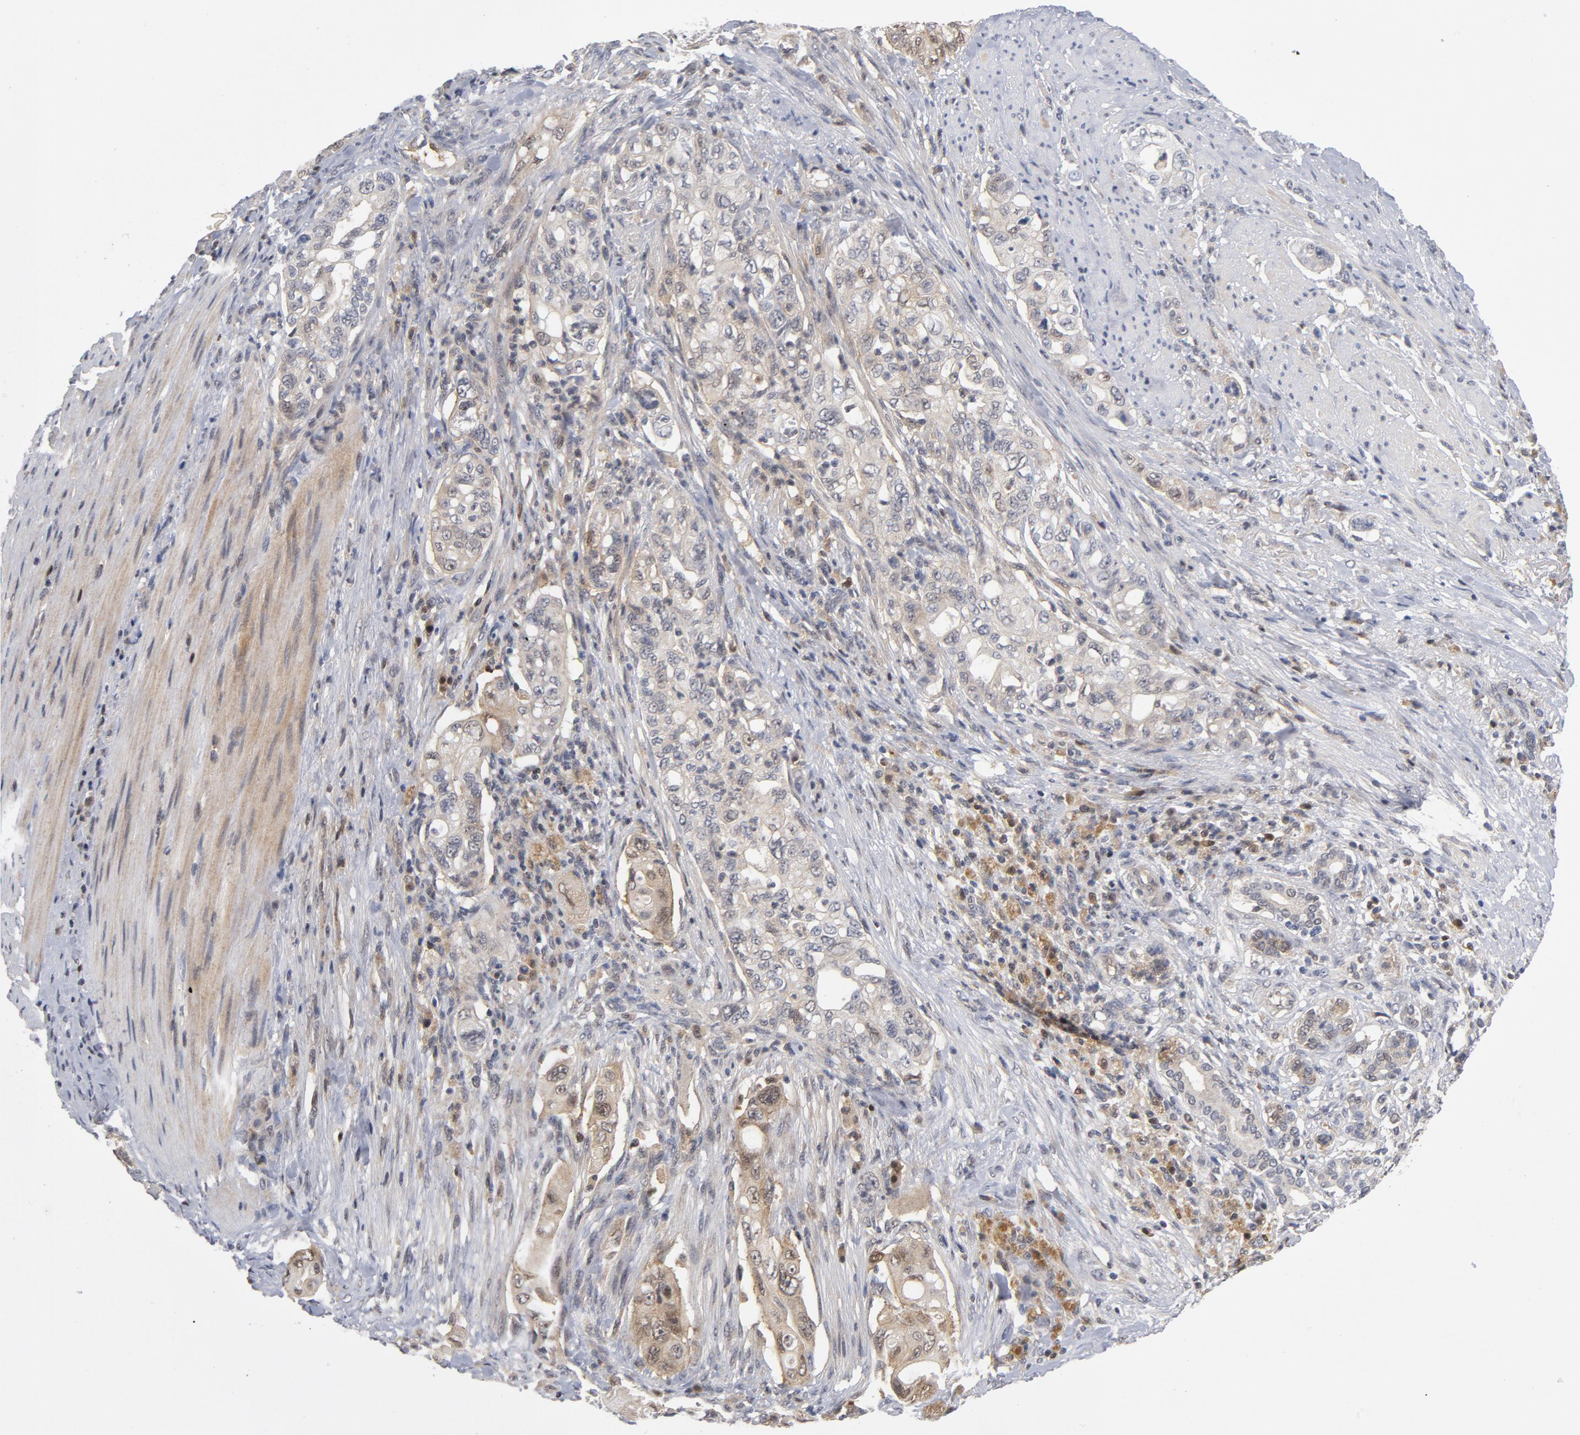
{"staining": {"intensity": "weak", "quantity": "<25%", "location": "cytoplasmic/membranous"}, "tissue": "pancreatic cancer", "cell_type": "Tumor cells", "image_type": "cancer", "snomed": [{"axis": "morphology", "description": "Normal tissue, NOS"}, {"axis": "topography", "description": "Pancreas"}], "caption": "Pancreatic cancer was stained to show a protein in brown. There is no significant staining in tumor cells.", "gene": "TRADD", "patient": {"sex": "male", "age": 42}}